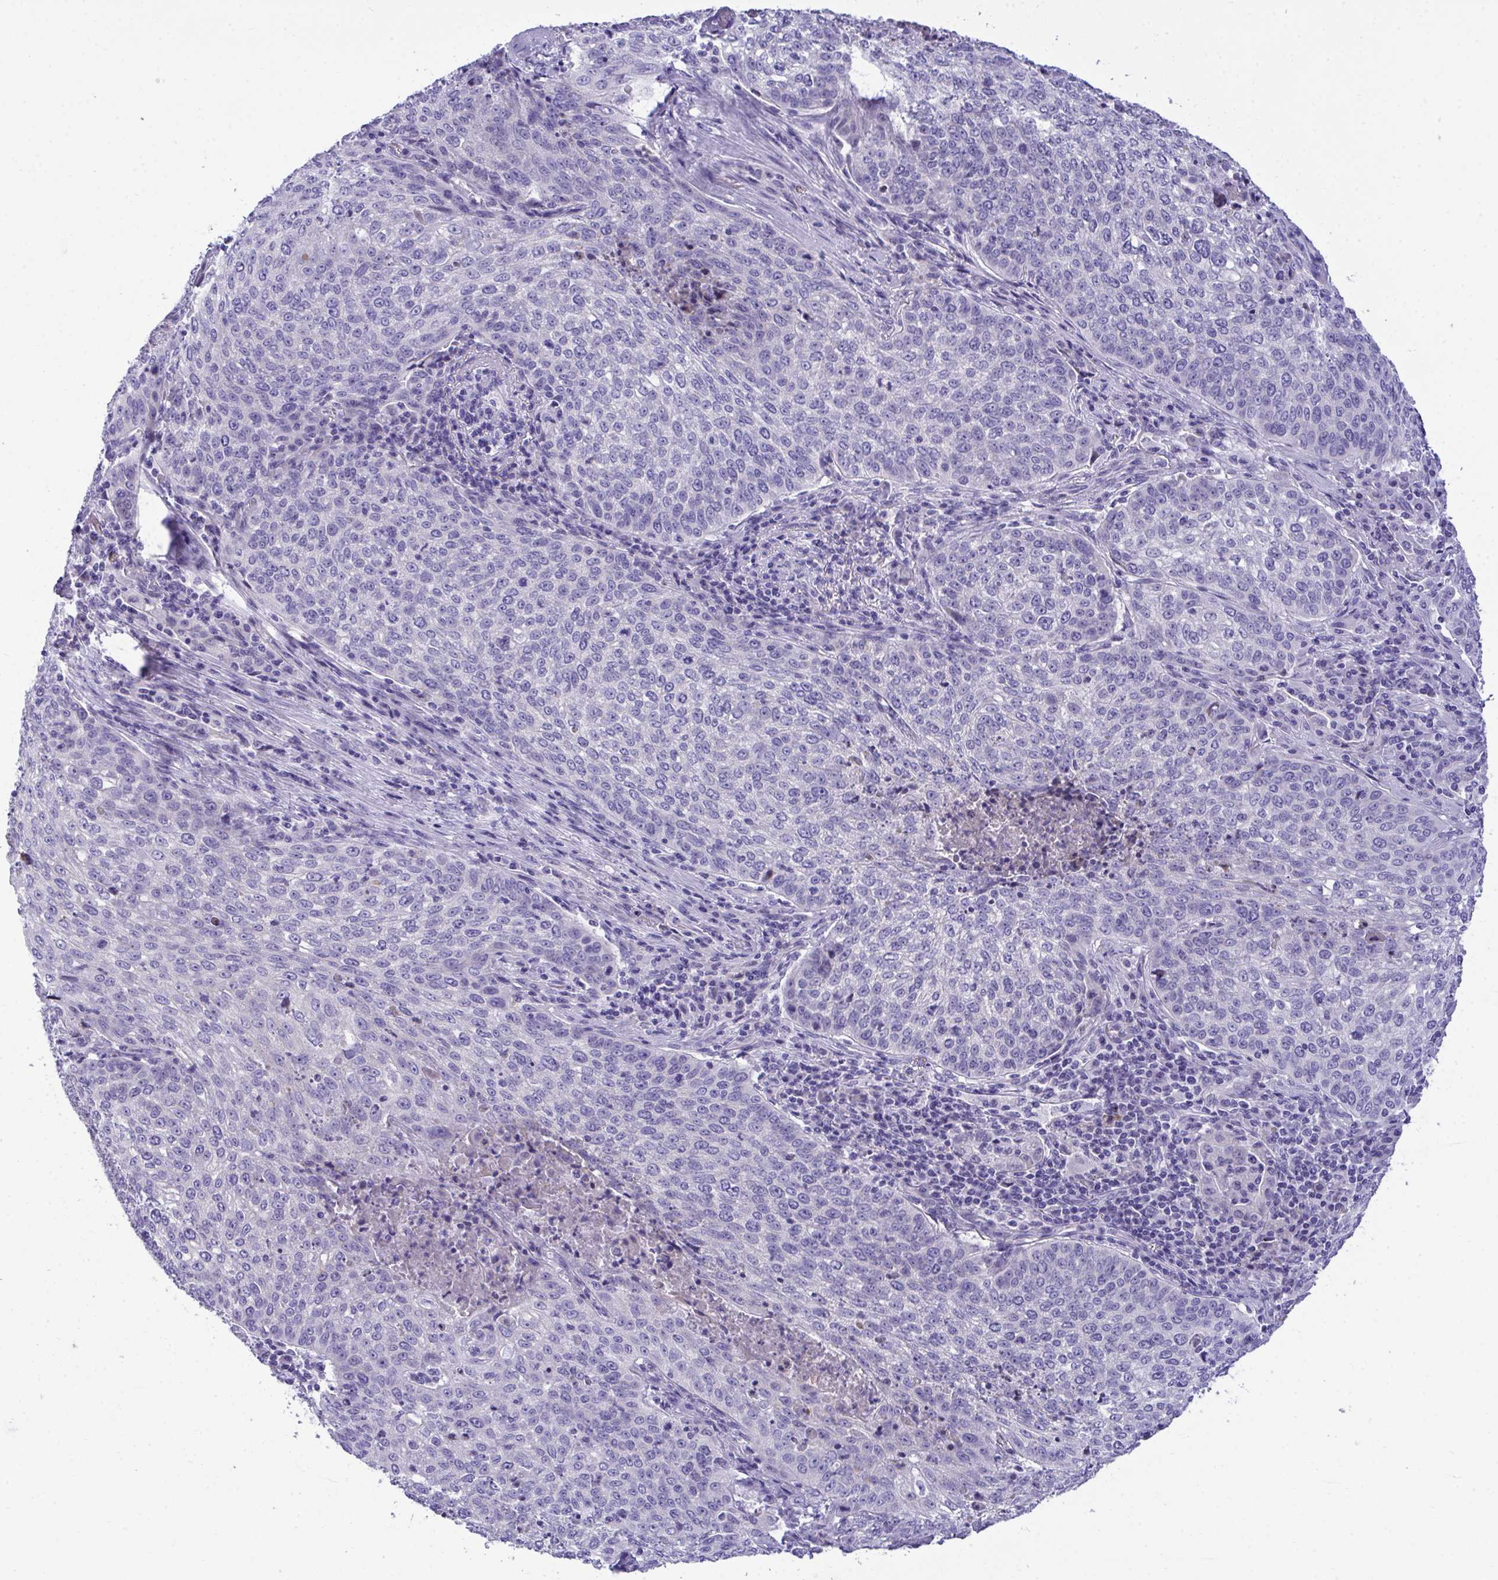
{"staining": {"intensity": "negative", "quantity": "none", "location": "none"}, "tissue": "lung cancer", "cell_type": "Tumor cells", "image_type": "cancer", "snomed": [{"axis": "morphology", "description": "Squamous cell carcinoma, NOS"}, {"axis": "topography", "description": "Lung"}], "caption": "DAB (3,3'-diaminobenzidine) immunohistochemical staining of squamous cell carcinoma (lung) displays no significant expression in tumor cells. (Immunohistochemistry (ihc), brightfield microscopy, high magnification).", "gene": "TMCO5A", "patient": {"sex": "male", "age": 63}}